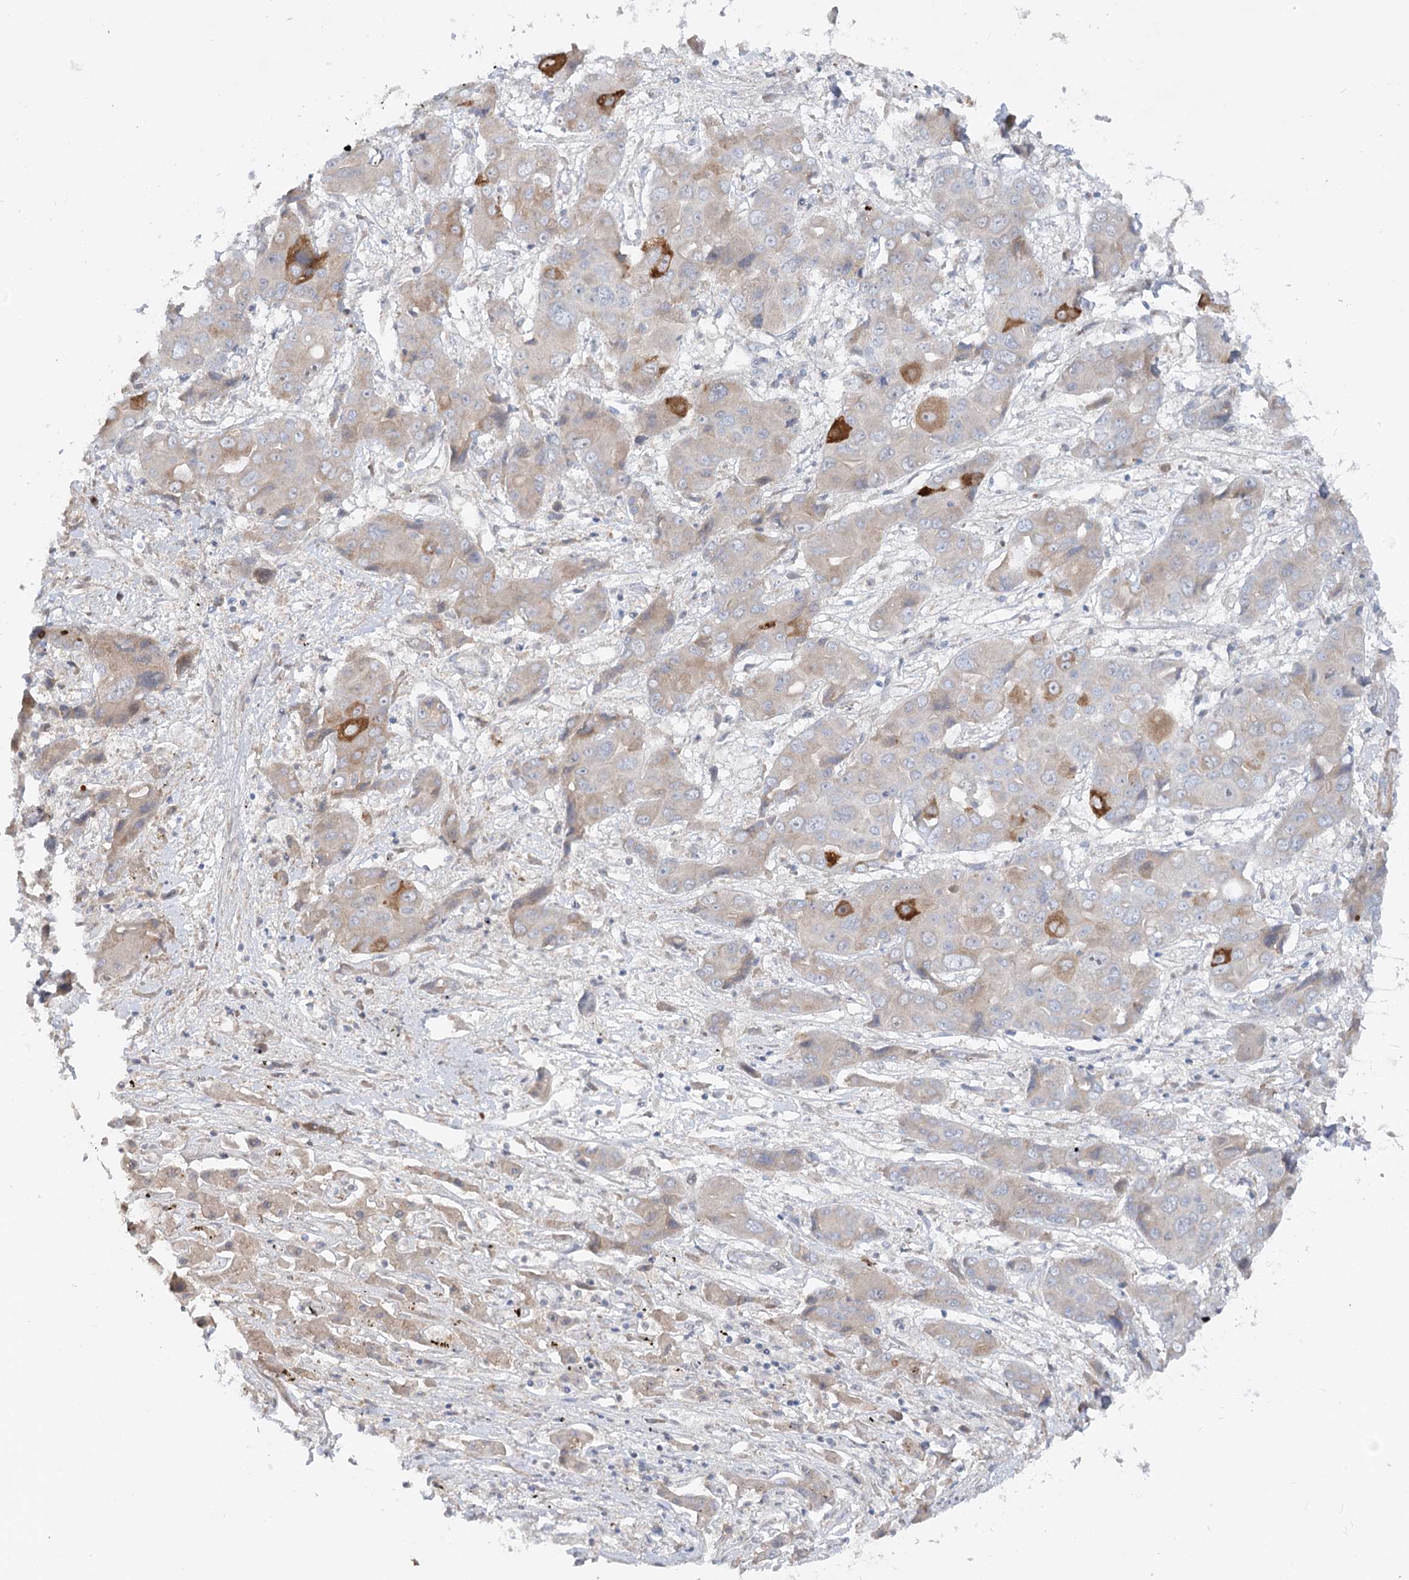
{"staining": {"intensity": "strong", "quantity": "<25%", "location": "cytoplasmic/membranous"}, "tissue": "liver cancer", "cell_type": "Tumor cells", "image_type": "cancer", "snomed": [{"axis": "morphology", "description": "Cholangiocarcinoma"}, {"axis": "topography", "description": "Liver"}], "caption": "Protein staining demonstrates strong cytoplasmic/membranous staining in about <25% of tumor cells in cholangiocarcinoma (liver).", "gene": "FGF19", "patient": {"sex": "male", "age": 67}}